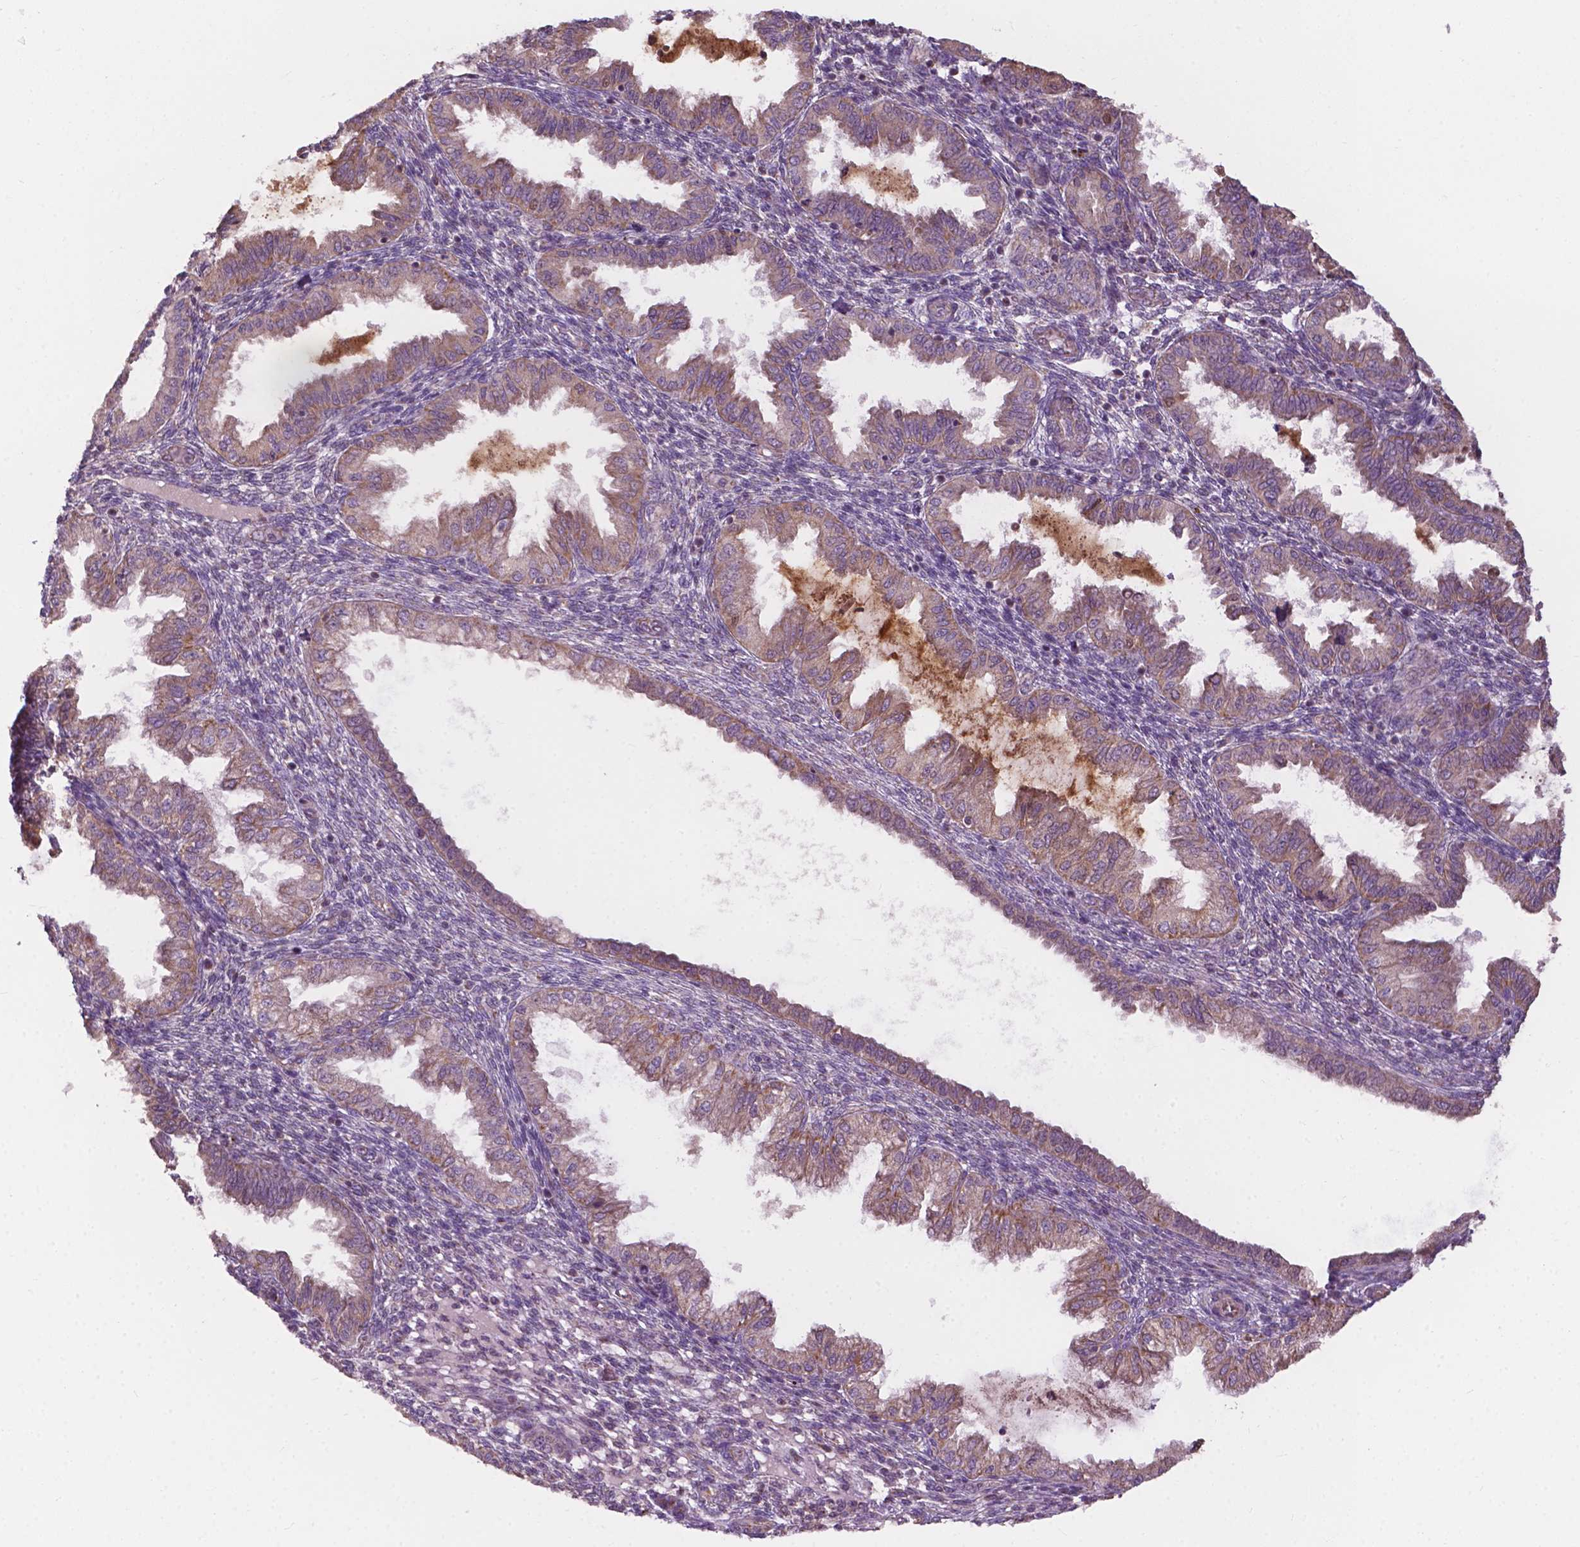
{"staining": {"intensity": "negative", "quantity": "none", "location": "none"}, "tissue": "endometrium", "cell_type": "Cells in endometrial stroma", "image_type": "normal", "snomed": [{"axis": "morphology", "description": "Normal tissue, NOS"}, {"axis": "topography", "description": "Endometrium"}], "caption": "The IHC photomicrograph has no significant expression in cells in endometrial stroma of endometrium.", "gene": "NDUFA10", "patient": {"sex": "female", "age": 33}}